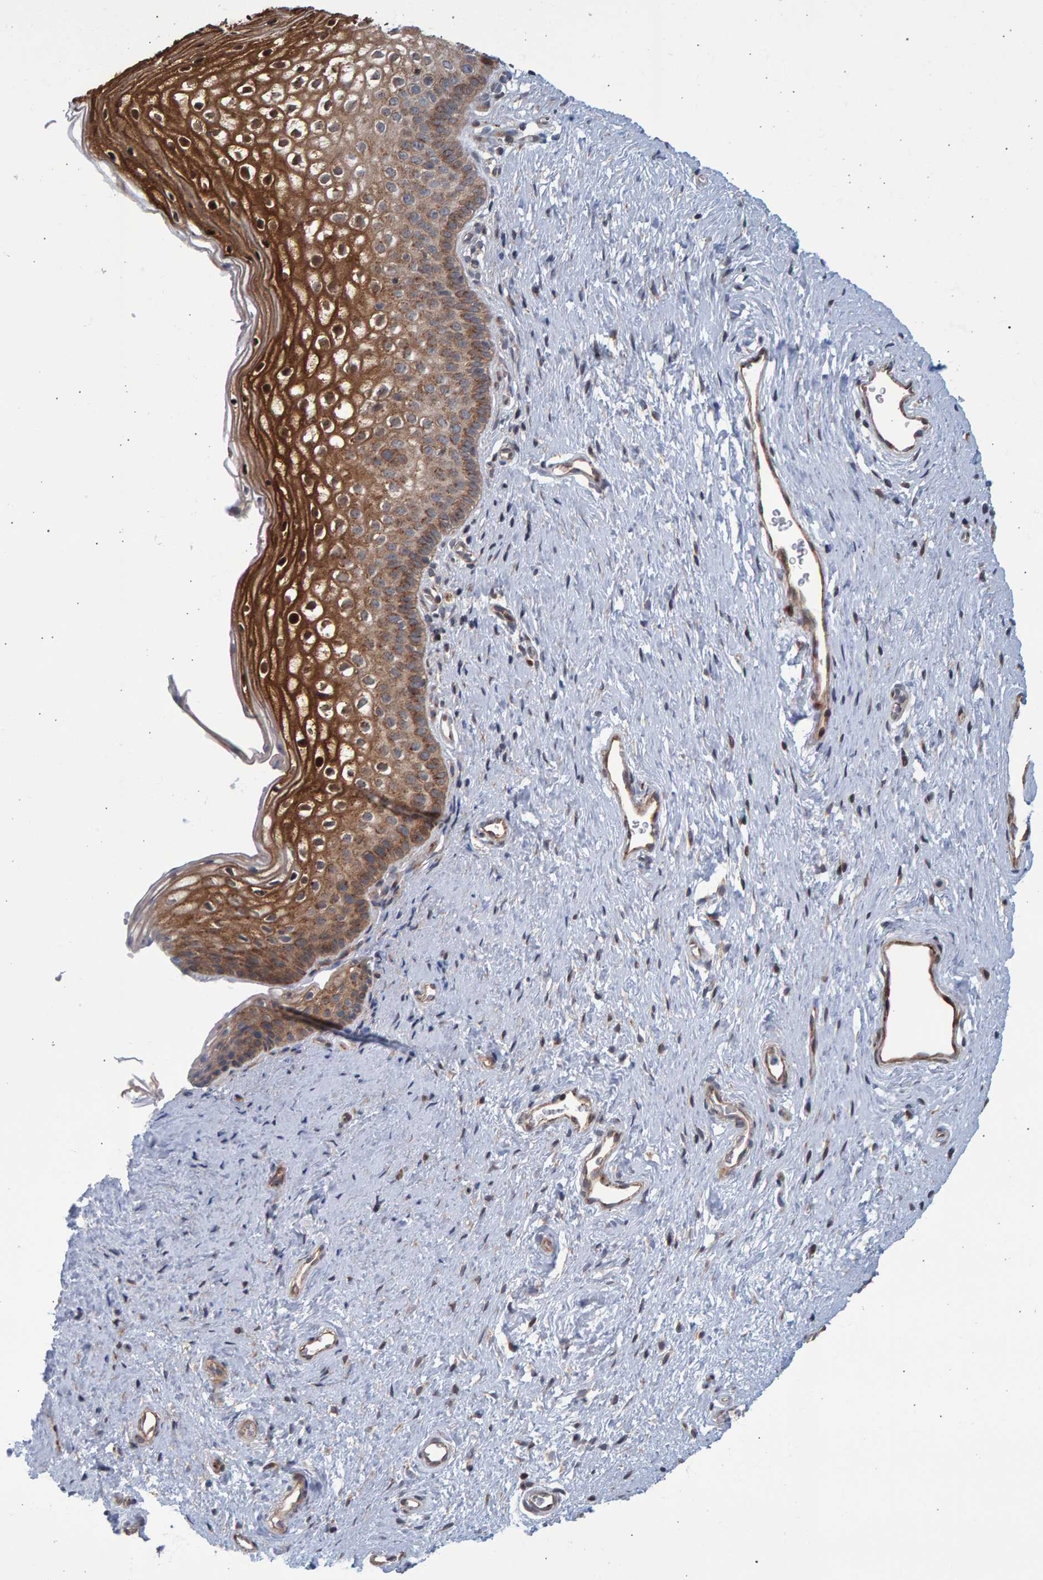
{"staining": {"intensity": "moderate", "quantity": ">75%", "location": "cytoplasmic/membranous"}, "tissue": "cervix", "cell_type": "Glandular cells", "image_type": "normal", "snomed": [{"axis": "morphology", "description": "Normal tissue, NOS"}, {"axis": "topography", "description": "Cervix"}], "caption": "Immunohistochemical staining of benign human cervix reveals >75% levels of moderate cytoplasmic/membranous protein positivity in approximately >75% of glandular cells. The staining was performed using DAB, with brown indicating positive protein expression. Nuclei are stained blue with hematoxylin.", "gene": "LRBA", "patient": {"sex": "female", "age": 27}}